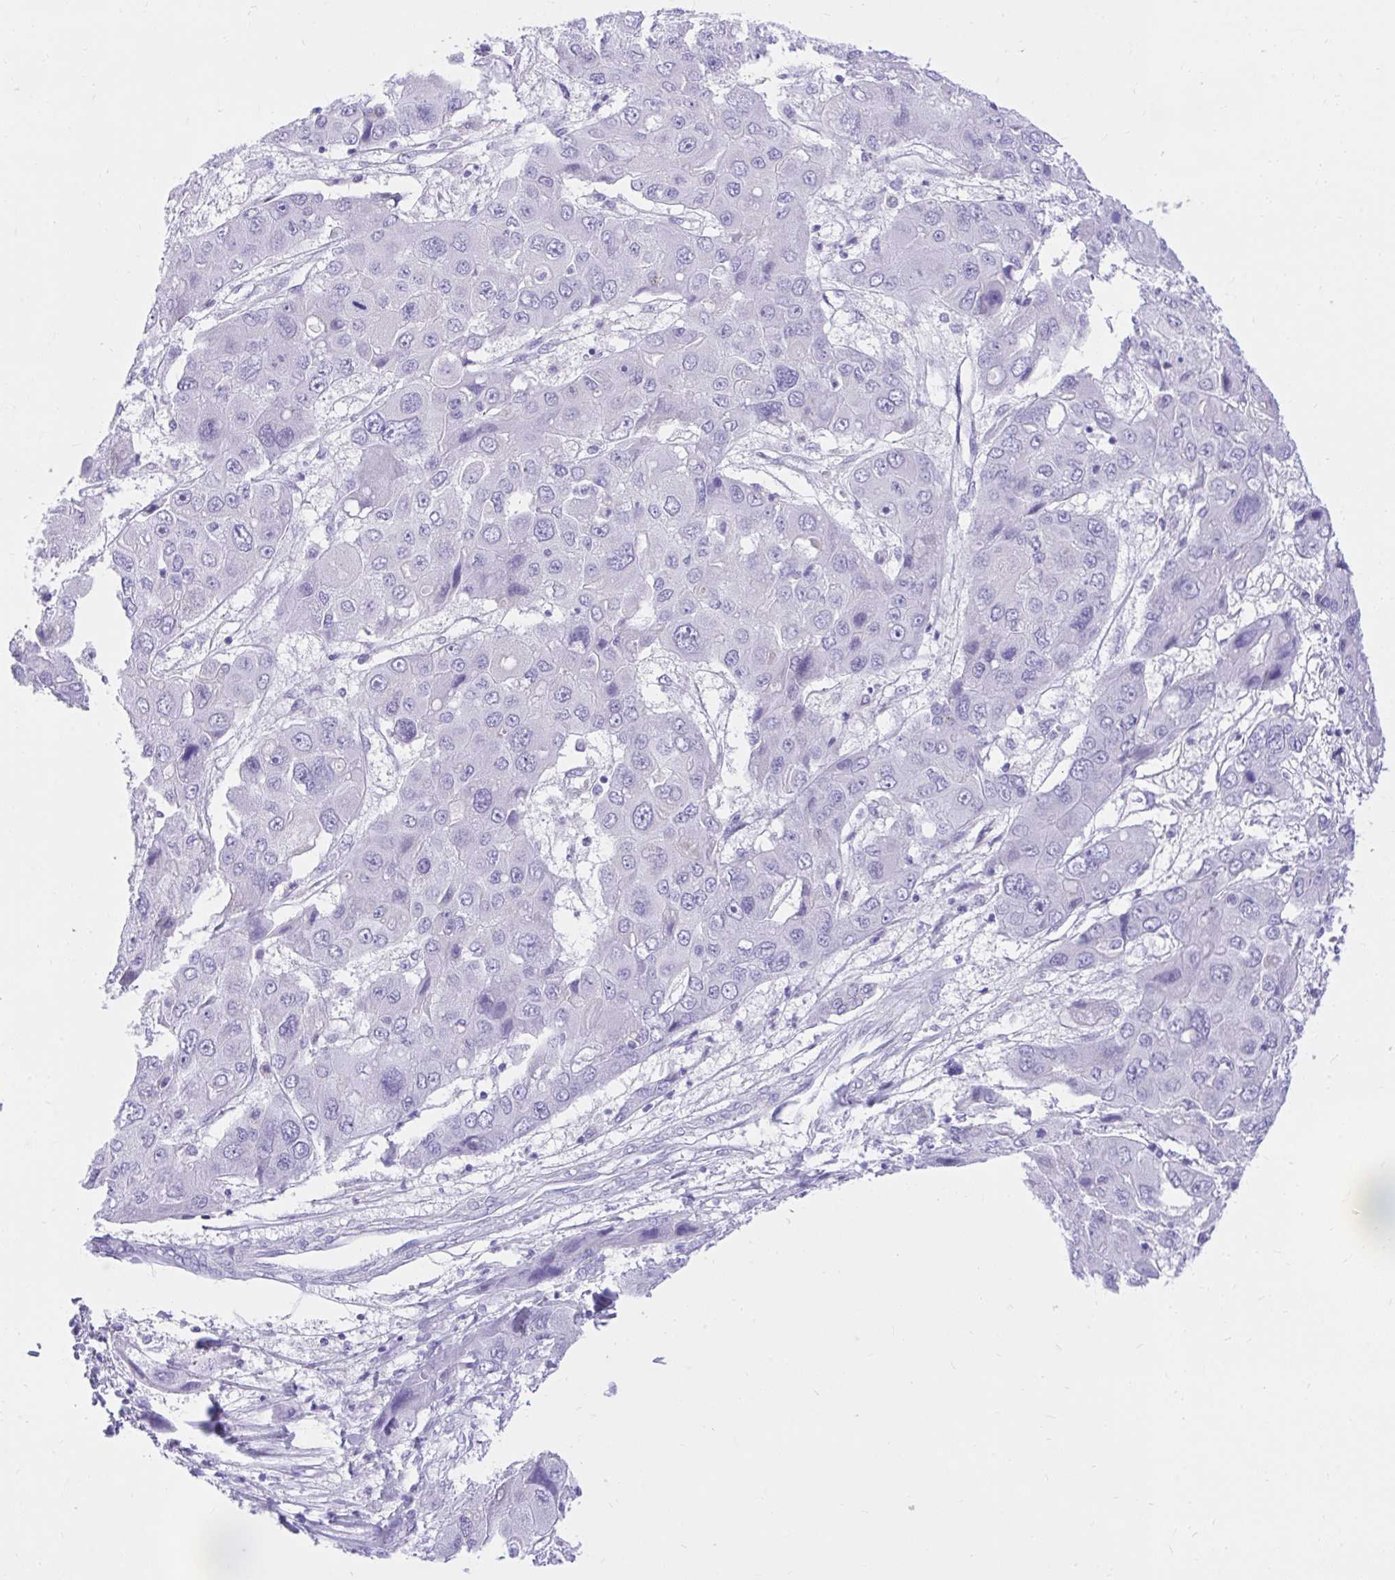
{"staining": {"intensity": "negative", "quantity": "none", "location": "none"}, "tissue": "liver cancer", "cell_type": "Tumor cells", "image_type": "cancer", "snomed": [{"axis": "morphology", "description": "Cholangiocarcinoma"}, {"axis": "topography", "description": "Liver"}], "caption": "Liver cancer stained for a protein using immunohistochemistry demonstrates no positivity tumor cells.", "gene": "KCNN4", "patient": {"sex": "male", "age": 67}}